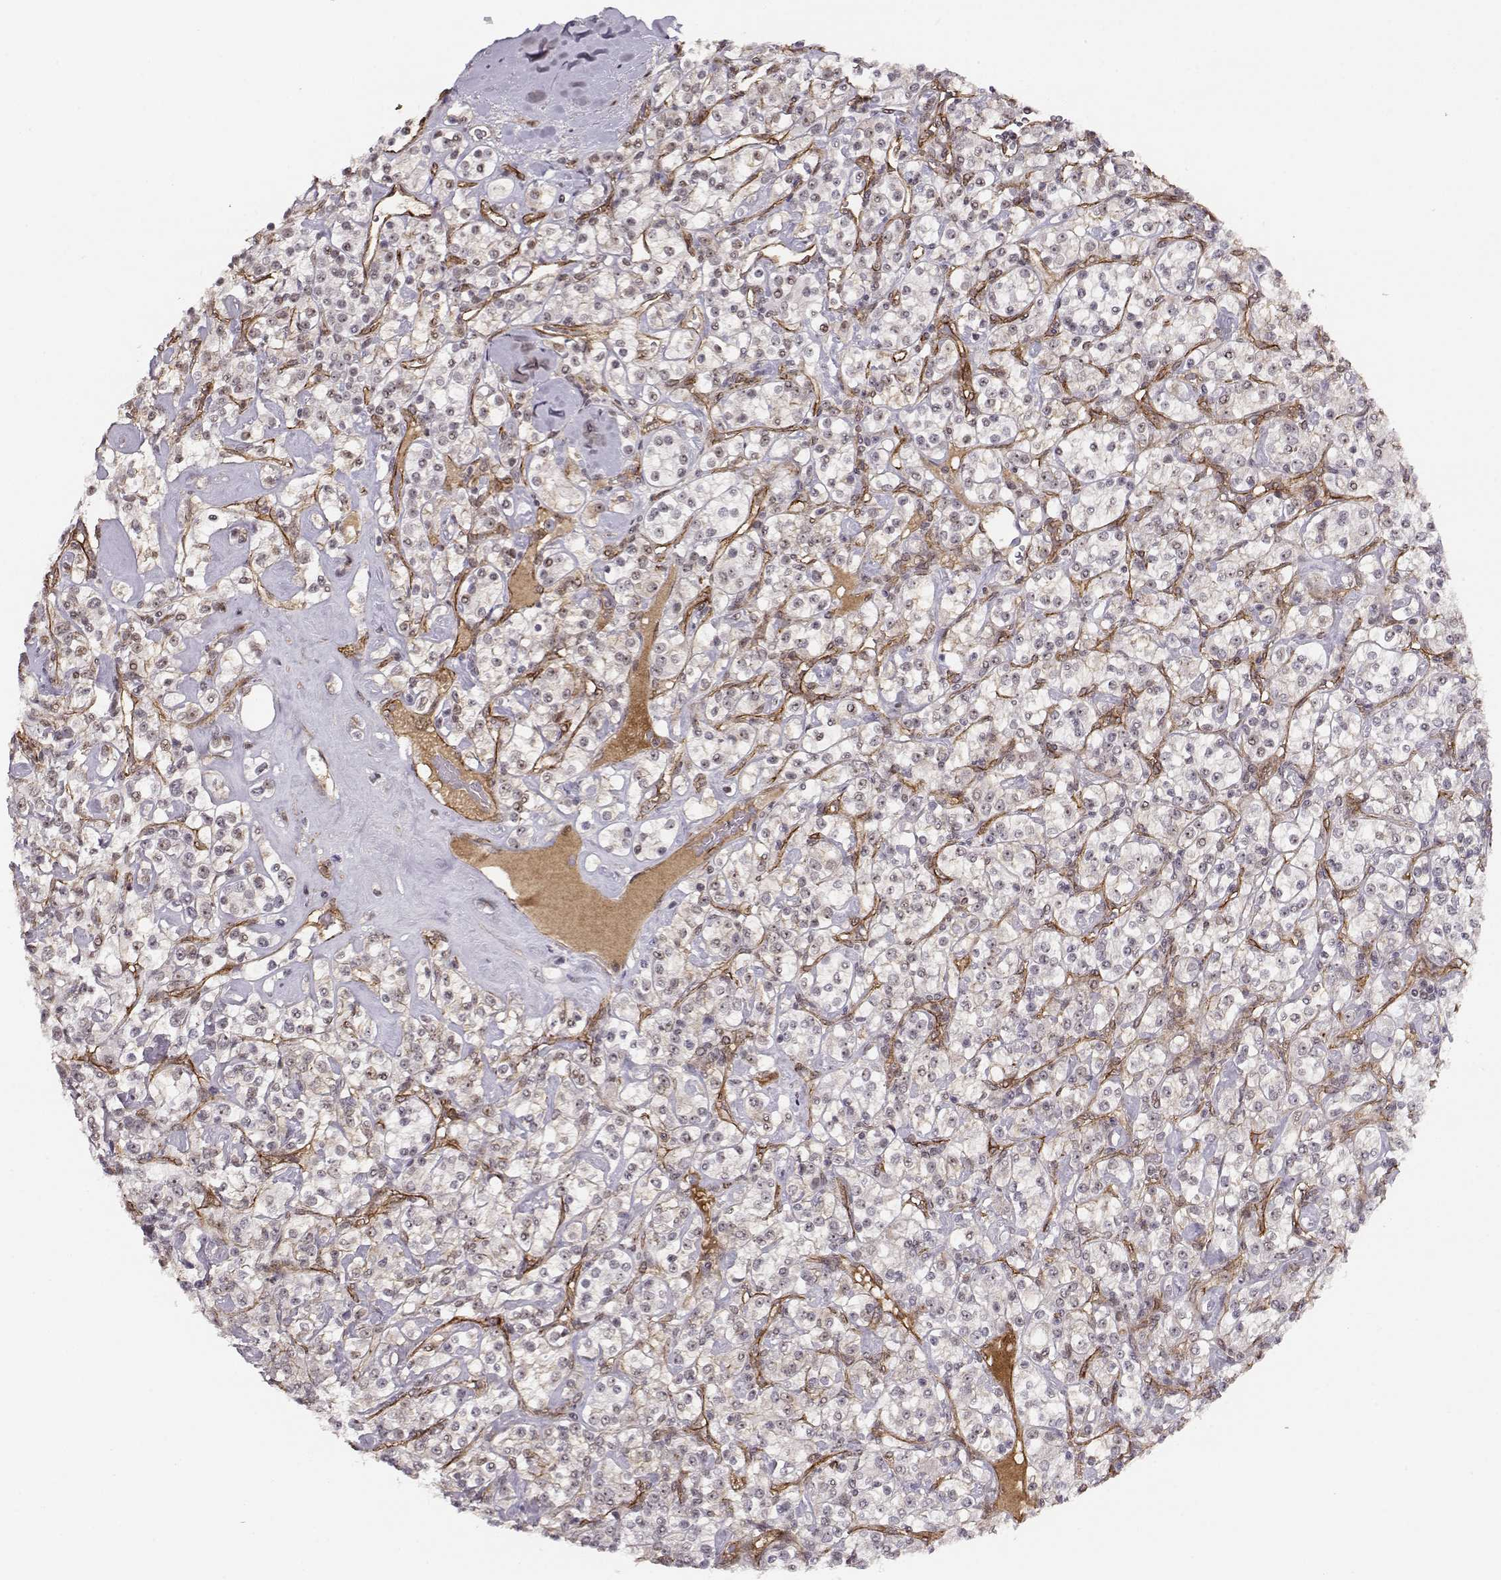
{"staining": {"intensity": "negative", "quantity": "none", "location": "none"}, "tissue": "renal cancer", "cell_type": "Tumor cells", "image_type": "cancer", "snomed": [{"axis": "morphology", "description": "Adenocarcinoma, NOS"}, {"axis": "topography", "description": "Kidney"}], "caption": "Tumor cells are negative for brown protein staining in adenocarcinoma (renal).", "gene": "CIR1", "patient": {"sex": "male", "age": 77}}